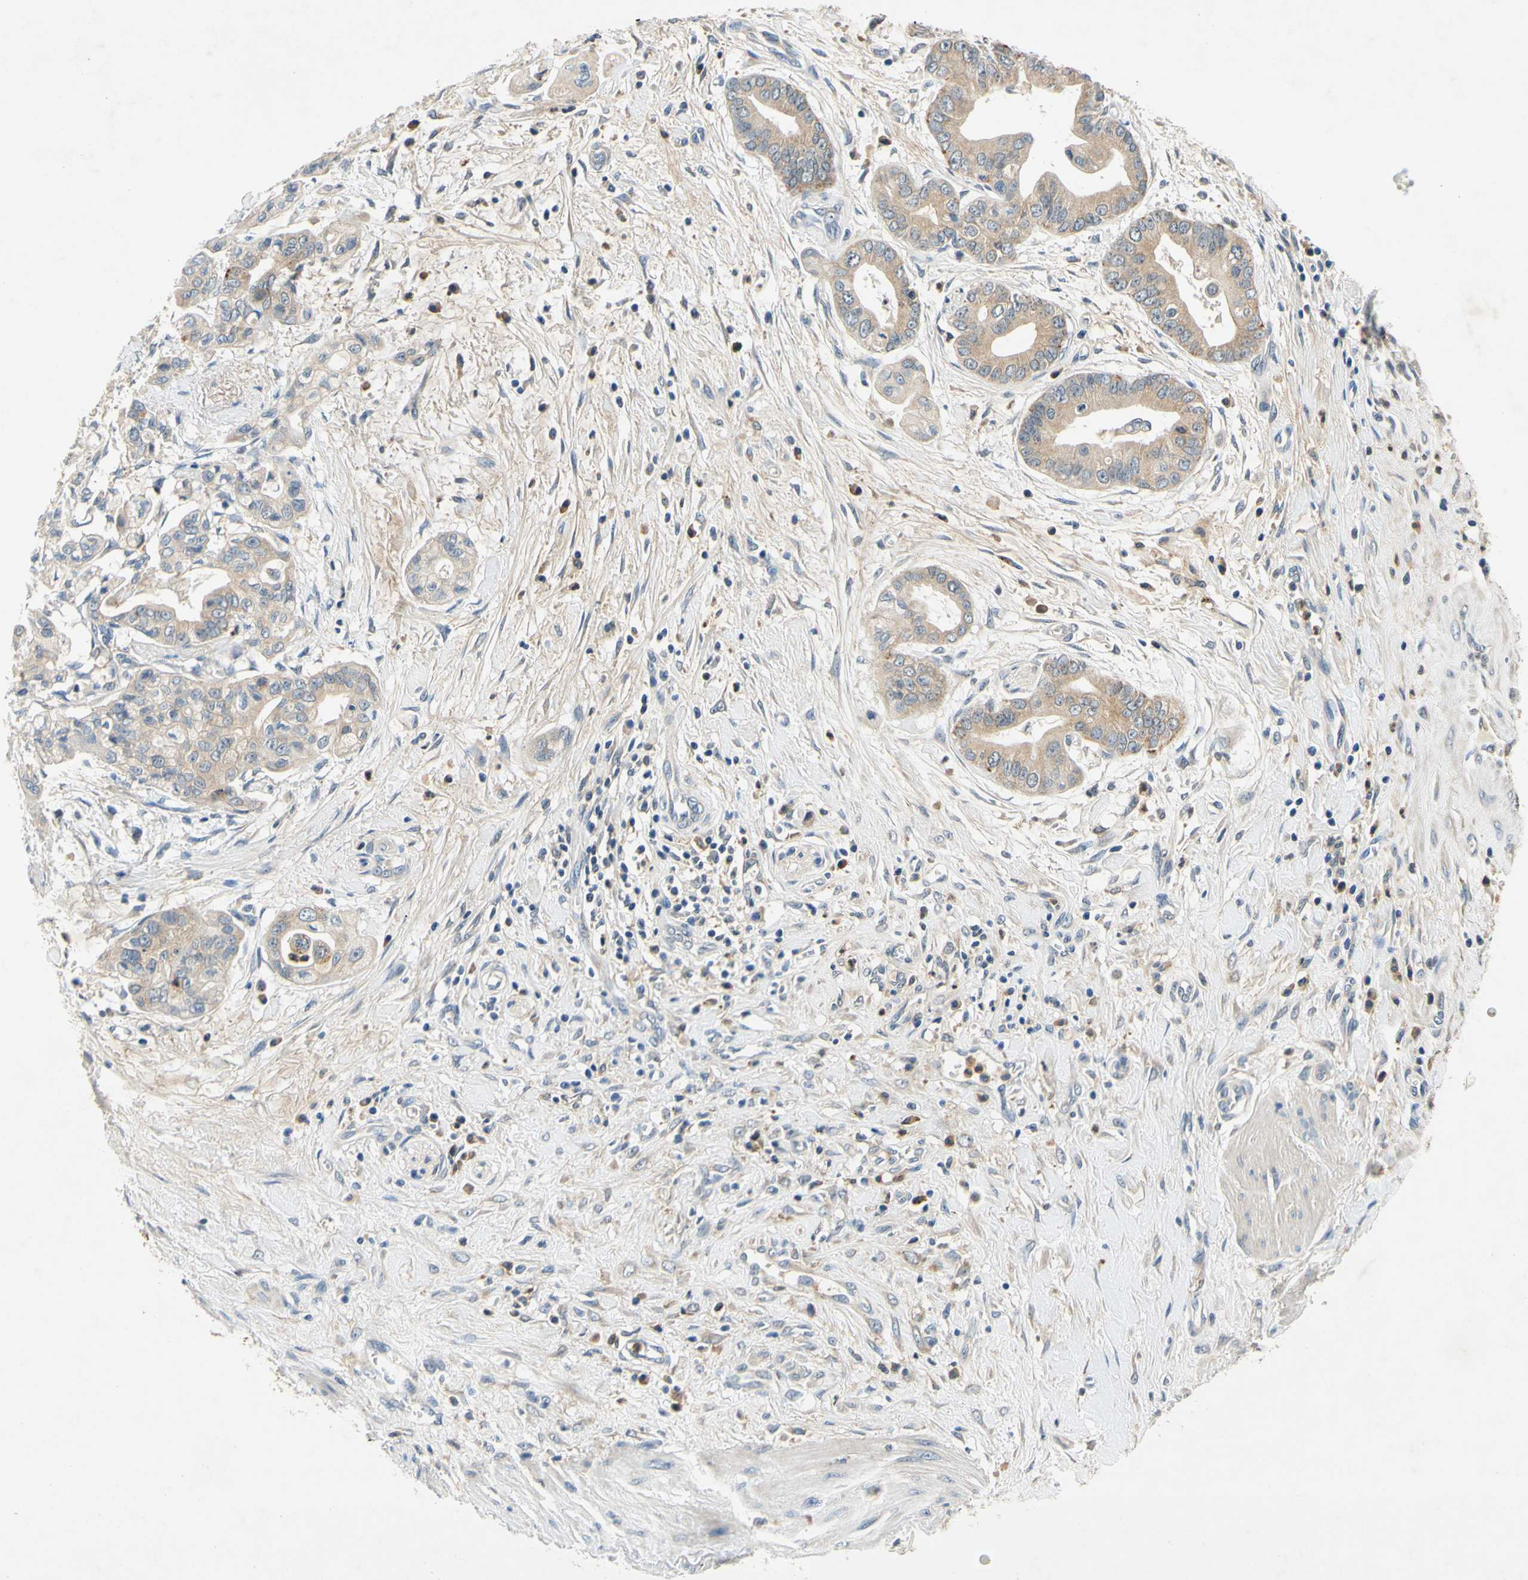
{"staining": {"intensity": "weak", "quantity": "25%-75%", "location": "cytoplasmic/membranous"}, "tissue": "pancreatic cancer", "cell_type": "Tumor cells", "image_type": "cancer", "snomed": [{"axis": "morphology", "description": "Adenocarcinoma, NOS"}, {"axis": "topography", "description": "Pancreas"}], "caption": "Pancreatic cancer stained for a protein (brown) exhibits weak cytoplasmic/membranous positive positivity in about 25%-75% of tumor cells.", "gene": "PLA2G4A", "patient": {"sex": "female", "age": 75}}